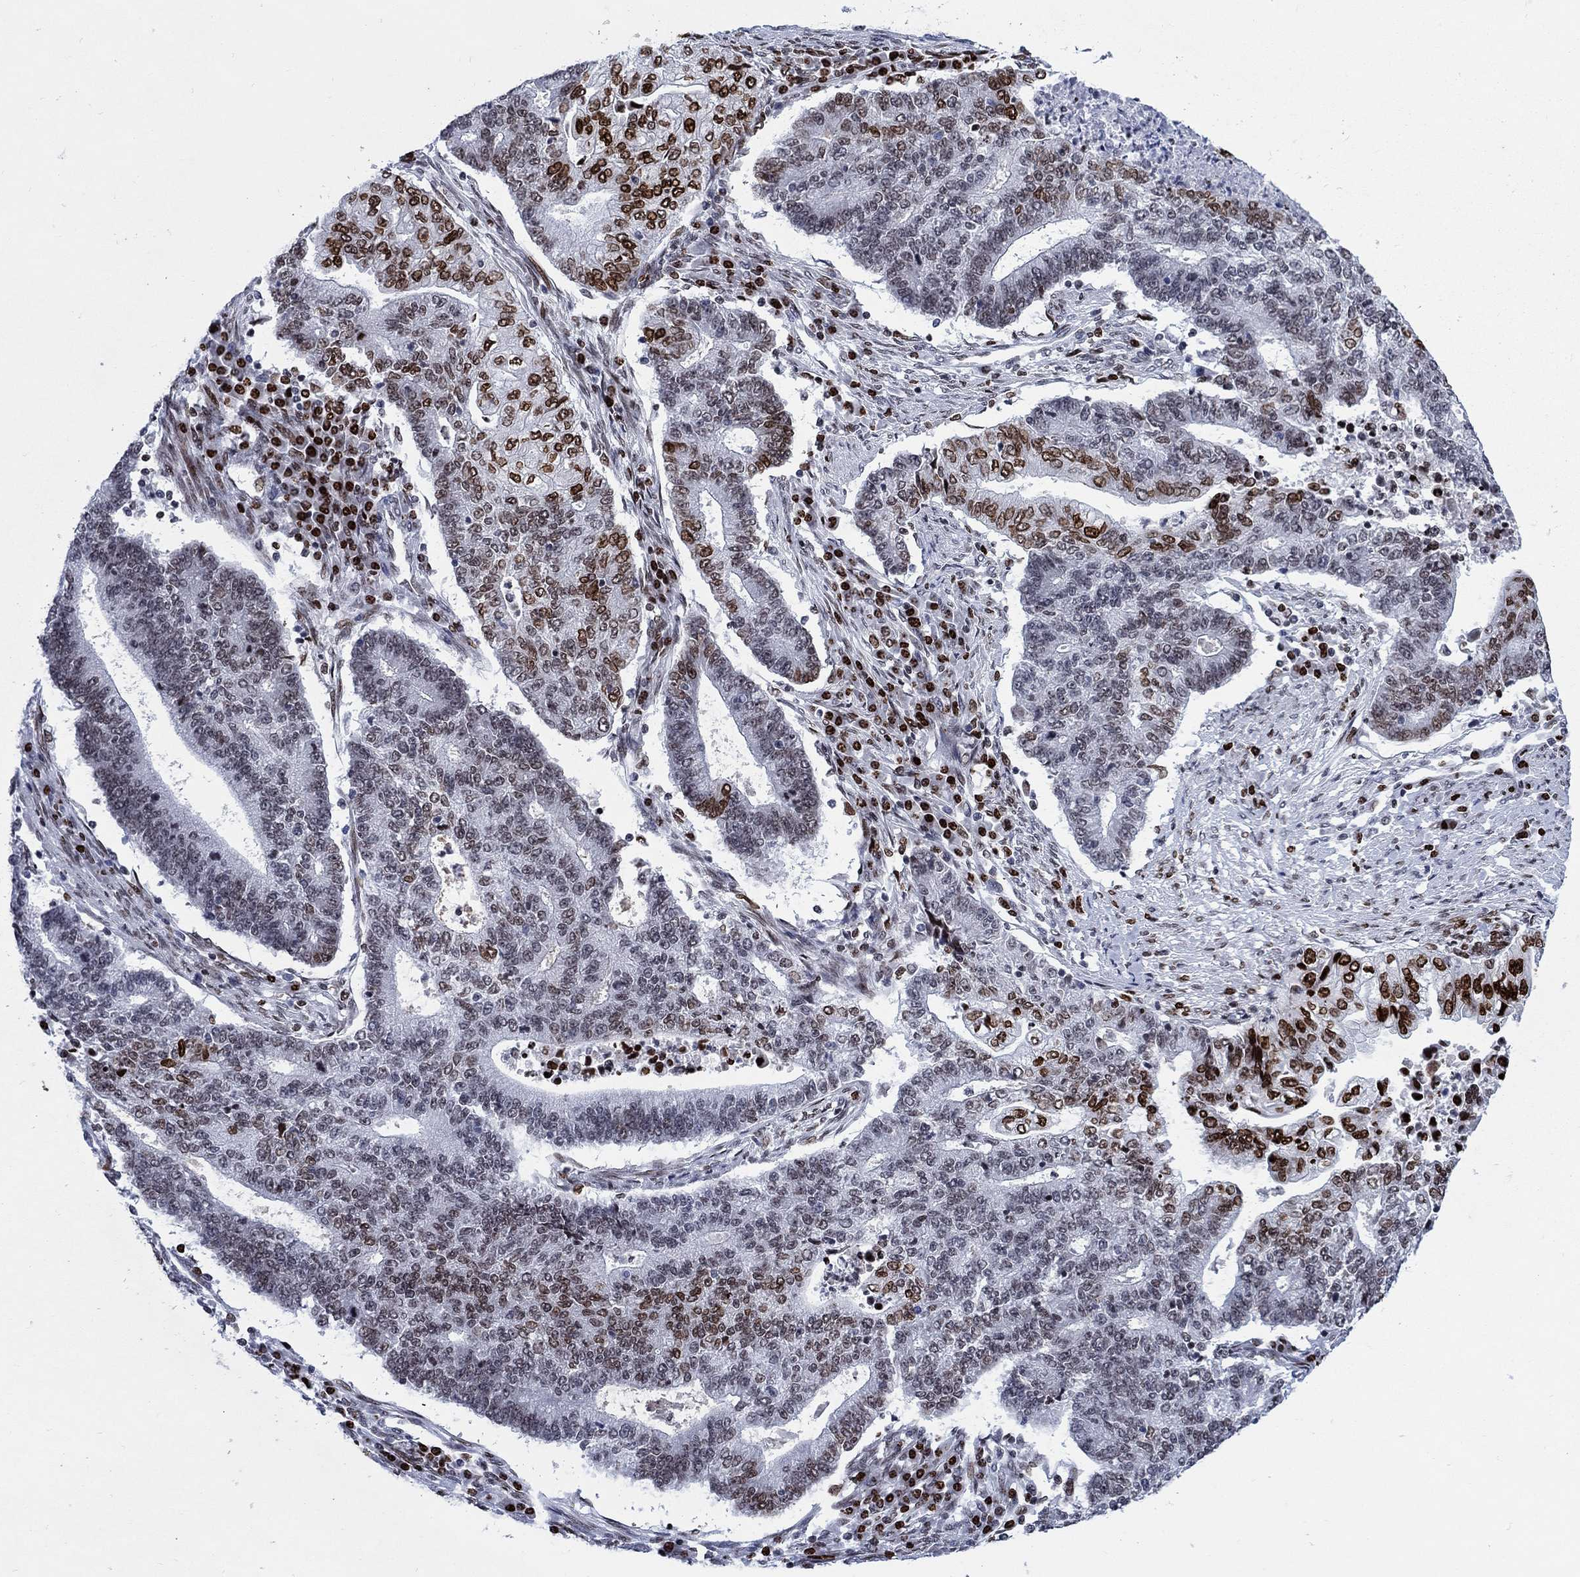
{"staining": {"intensity": "strong", "quantity": "<25%", "location": "nuclear"}, "tissue": "endometrial cancer", "cell_type": "Tumor cells", "image_type": "cancer", "snomed": [{"axis": "morphology", "description": "Adenocarcinoma, NOS"}, {"axis": "topography", "description": "Uterus"}, {"axis": "topography", "description": "Endometrium"}], "caption": "Immunohistochemistry (IHC) photomicrograph of human adenocarcinoma (endometrial) stained for a protein (brown), which shows medium levels of strong nuclear staining in approximately <25% of tumor cells.", "gene": "HMGA1", "patient": {"sex": "female", "age": 54}}